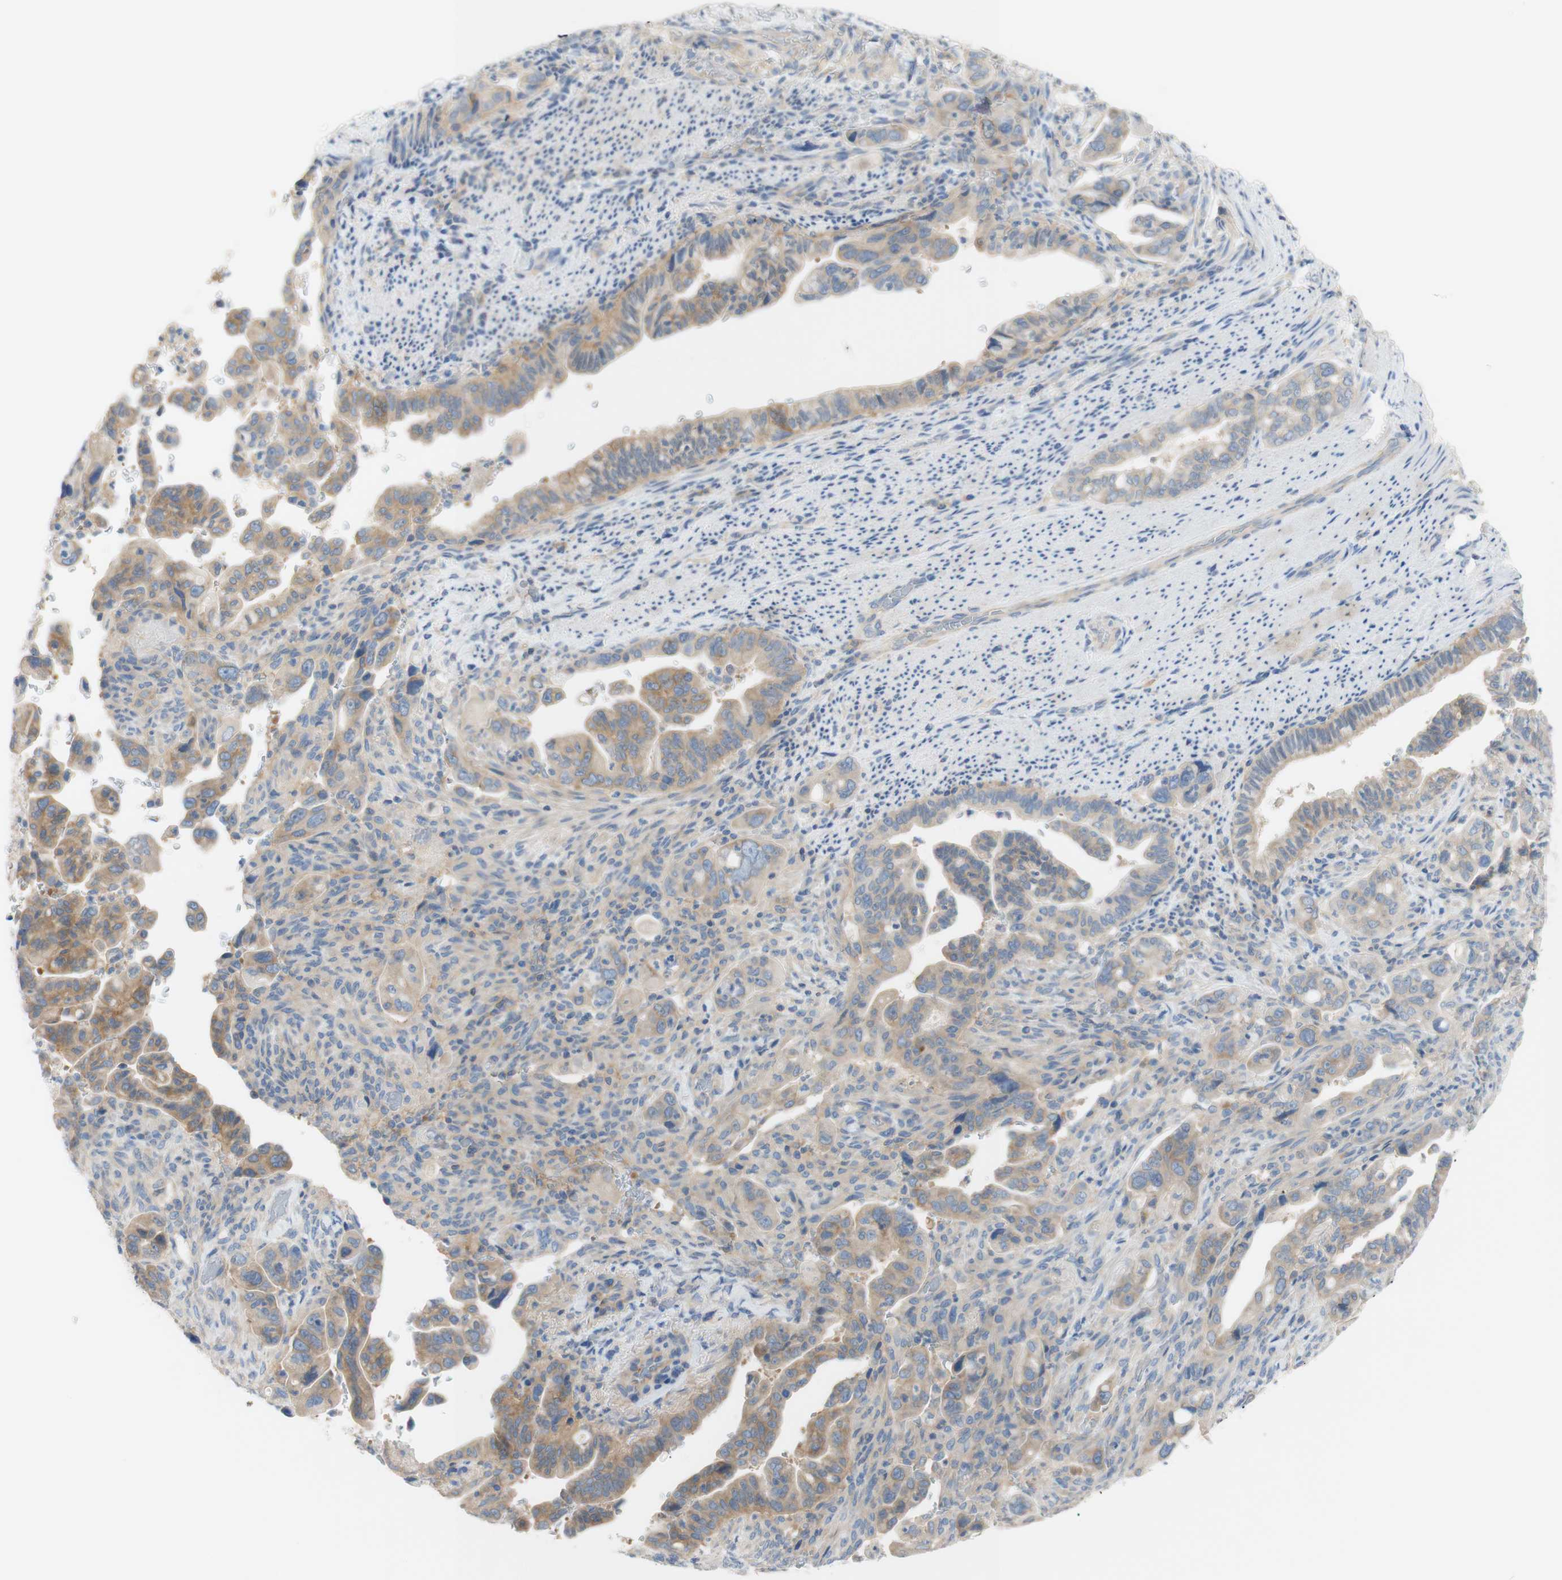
{"staining": {"intensity": "moderate", "quantity": ">75%", "location": "cytoplasmic/membranous"}, "tissue": "pancreatic cancer", "cell_type": "Tumor cells", "image_type": "cancer", "snomed": [{"axis": "morphology", "description": "Adenocarcinoma, NOS"}, {"axis": "topography", "description": "Pancreas"}], "caption": "Protein expression analysis of human pancreatic adenocarcinoma reveals moderate cytoplasmic/membranous staining in approximately >75% of tumor cells. The staining was performed using DAB (3,3'-diaminobenzidine) to visualize the protein expression in brown, while the nuclei were stained in blue with hematoxylin (Magnification: 20x).", "gene": "ATP2B1", "patient": {"sex": "male", "age": 70}}